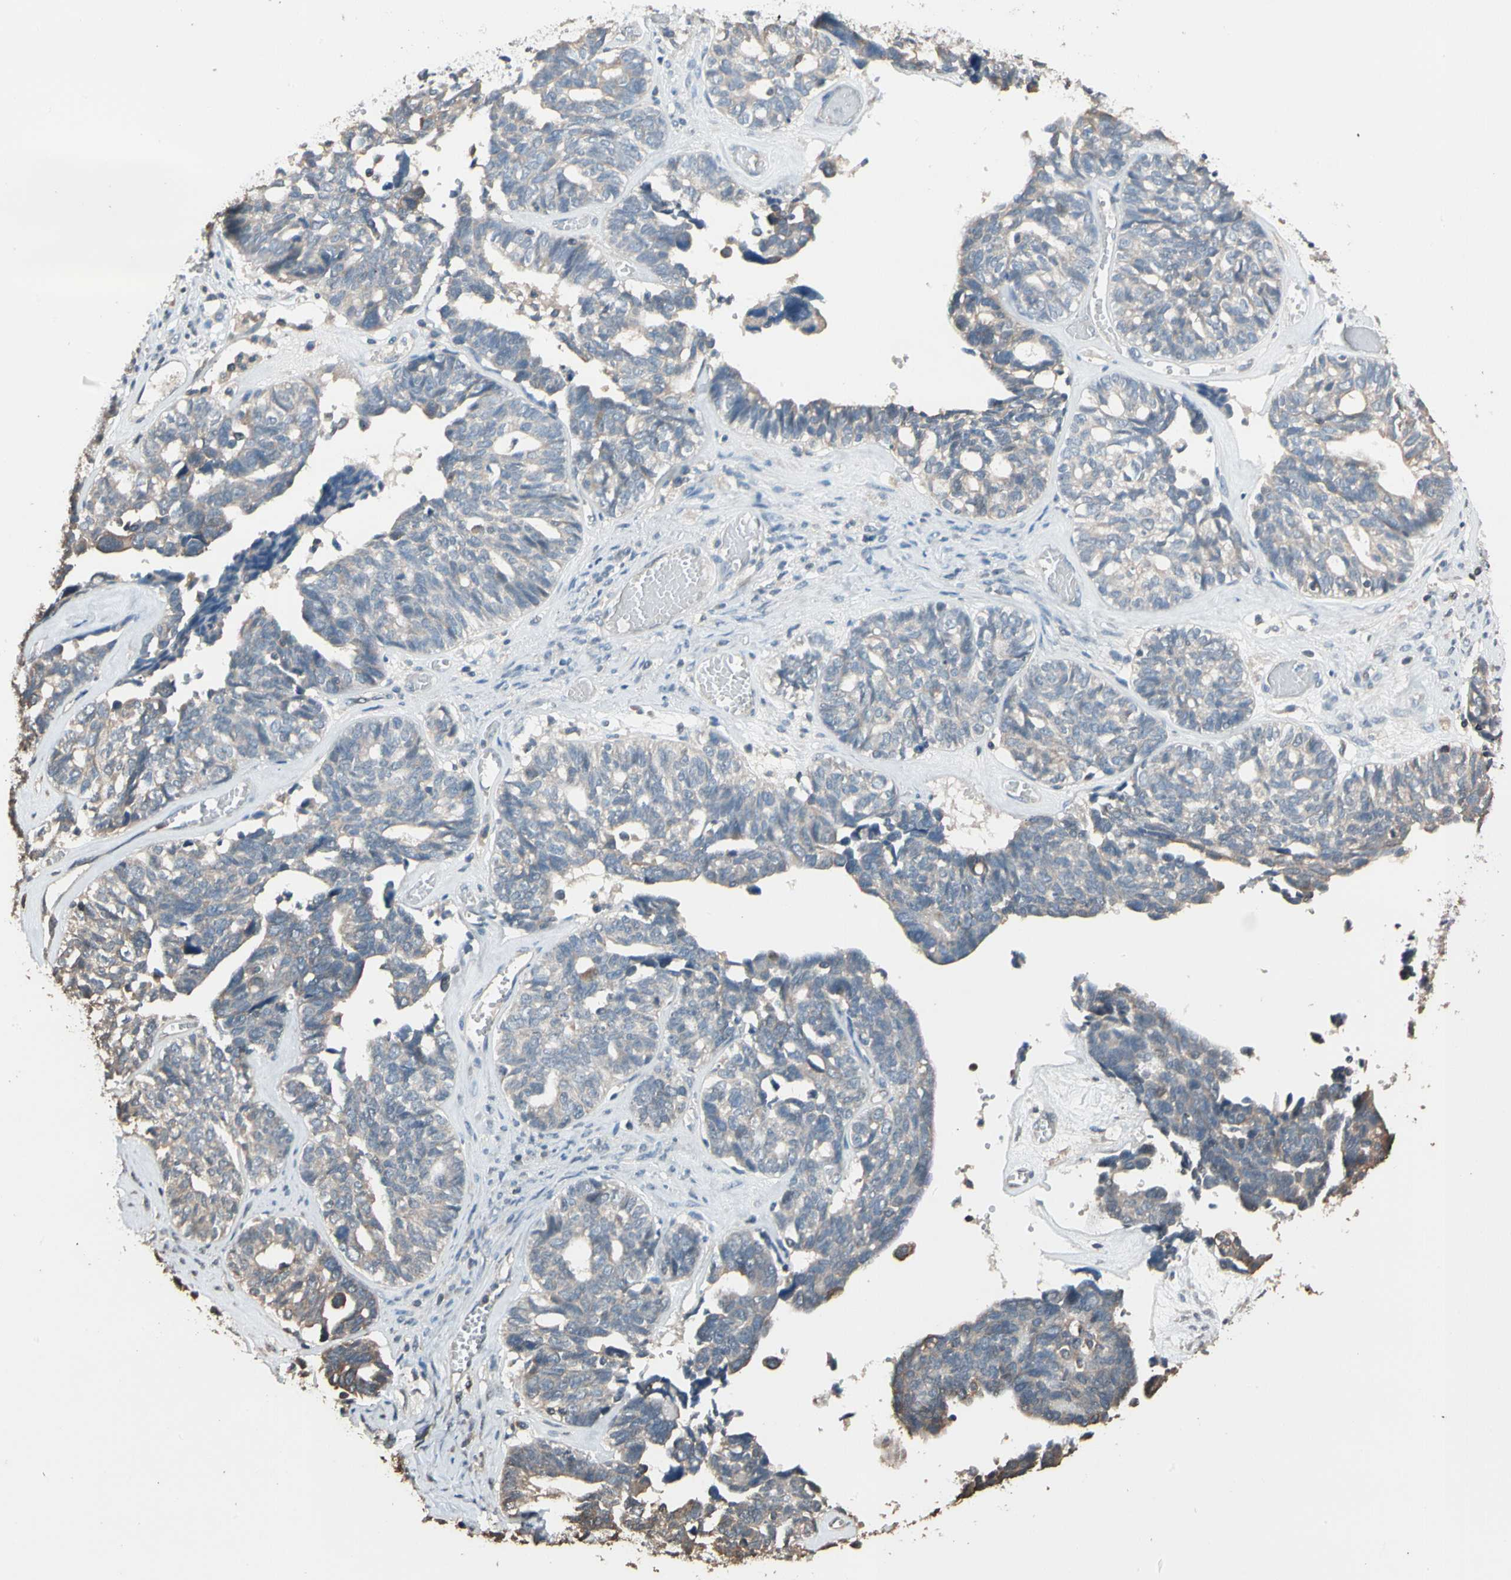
{"staining": {"intensity": "weak", "quantity": "25%-75%", "location": "cytoplasmic/membranous"}, "tissue": "ovarian cancer", "cell_type": "Tumor cells", "image_type": "cancer", "snomed": [{"axis": "morphology", "description": "Cystadenocarcinoma, serous, NOS"}, {"axis": "topography", "description": "Ovary"}], "caption": "Immunohistochemistry (IHC) (DAB) staining of human ovarian cancer (serous cystadenocarcinoma) exhibits weak cytoplasmic/membranous protein positivity in approximately 25%-75% of tumor cells.", "gene": "MAP3K7", "patient": {"sex": "female", "age": 79}}